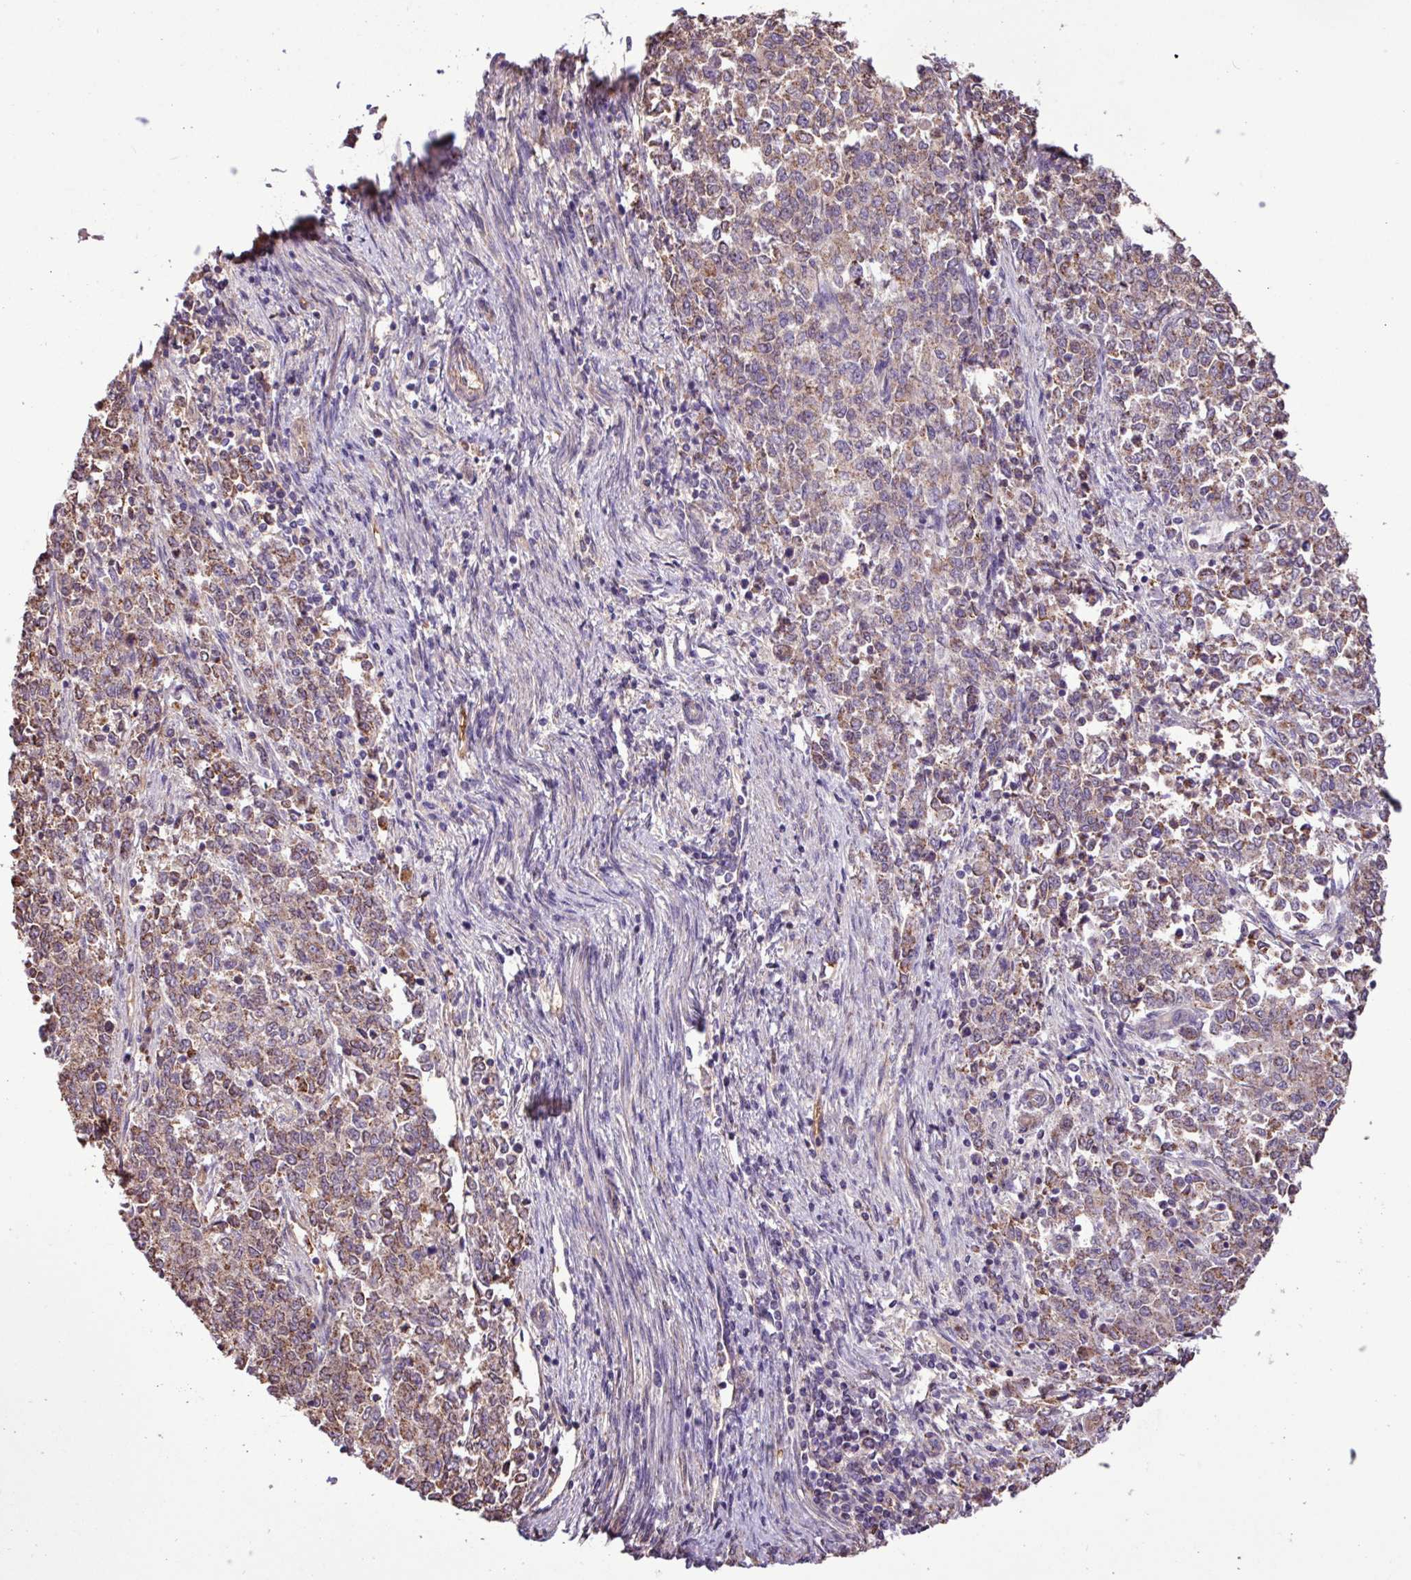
{"staining": {"intensity": "moderate", "quantity": ">75%", "location": "cytoplasmic/membranous"}, "tissue": "endometrial cancer", "cell_type": "Tumor cells", "image_type": "cancer", "snomed": [{"axis": "morphology", "description": "Adenocarcinoma, NOS"}, {"axis": "topography", "description": "Endometrium"}], "caption": "Brown immunohistochemical staining in human adenocarcinoma (endometrial) shows moderate cytoplasmic/membranous expression in approximately >75% of tumor cells.", "gene": "CHST11", "patient": {"sex": "female", "age": 50}}